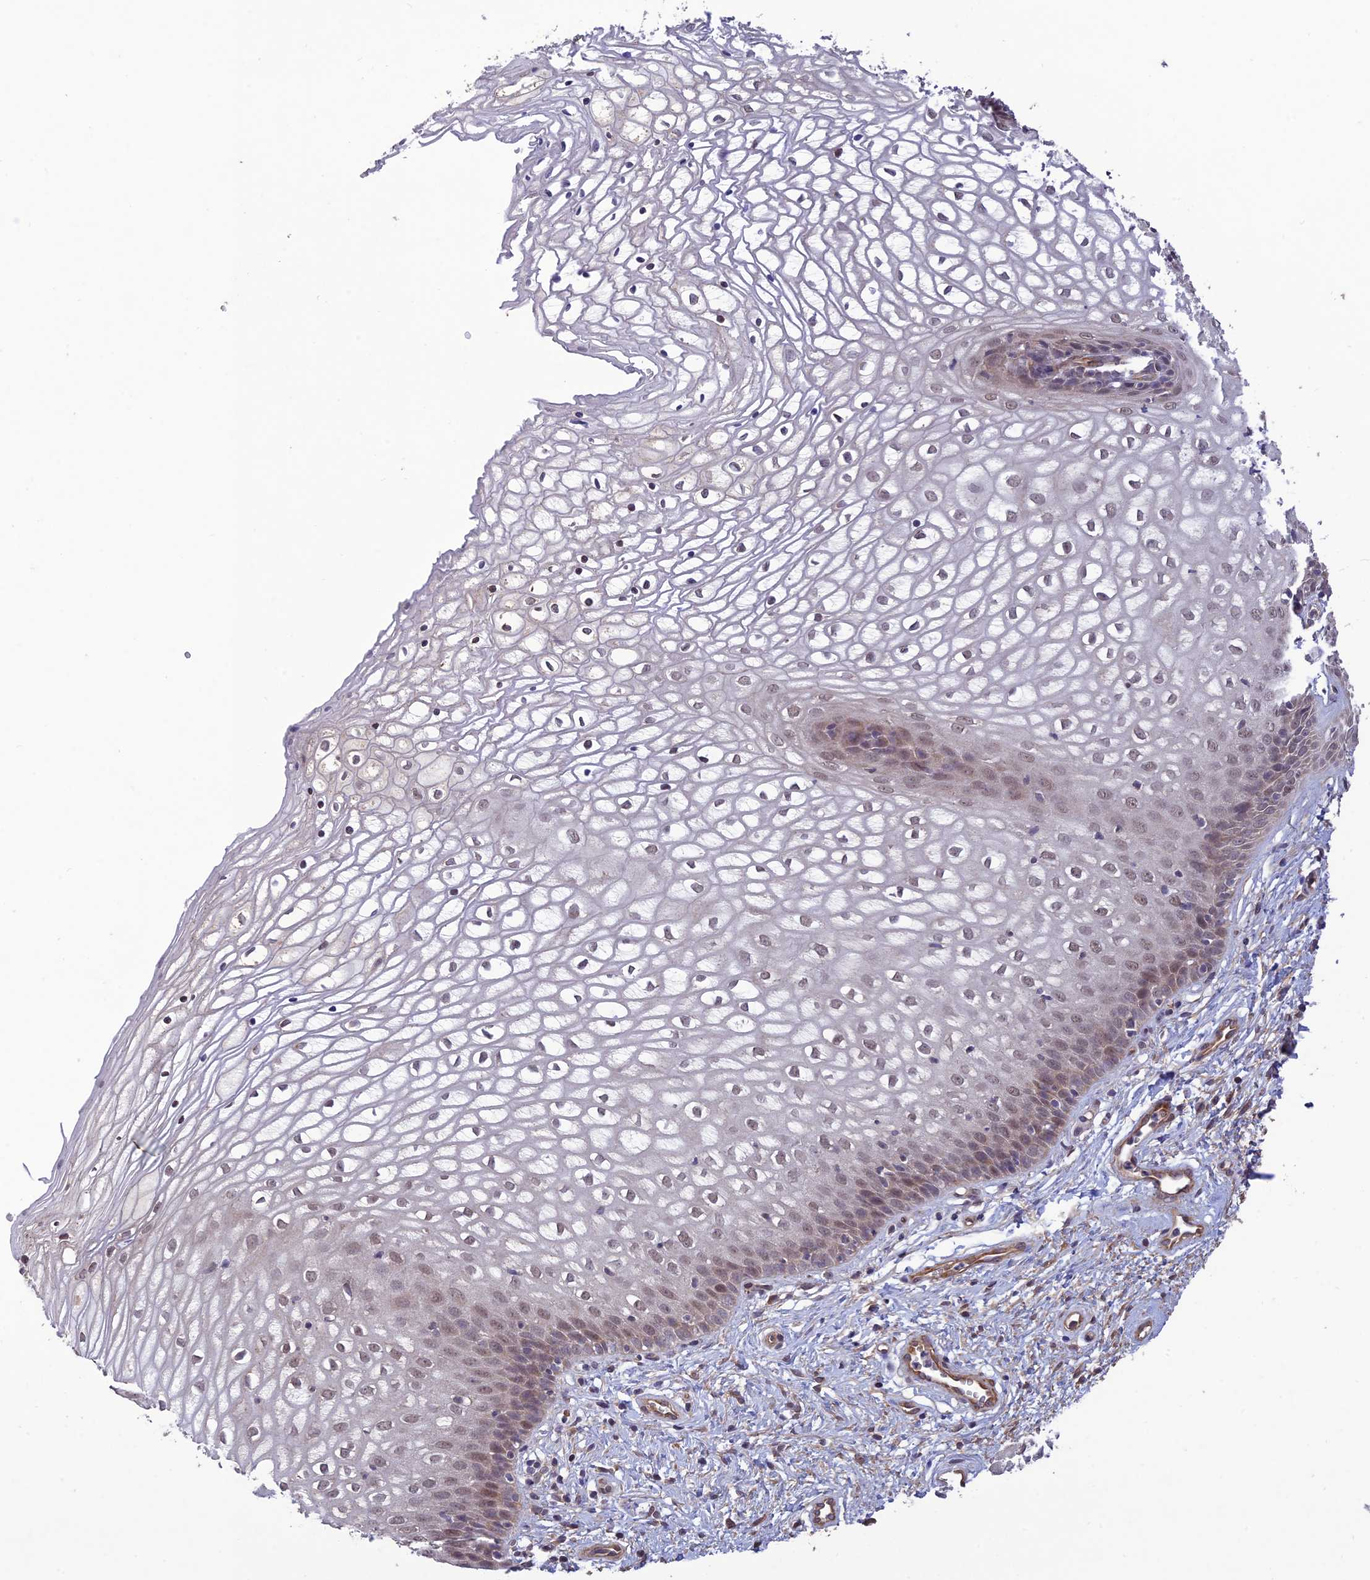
{"staining": {"intensity": "weak", "quantity": "25%-75%", "location": "nuclear"}, "tissue": "vagina", "cell_type": "Squamous epithelial cells", "image_type": "normal", "snomed": [{"axis": "morphology", "description": "Normal tissue, NOS"}, {"axis": "topography", "description": "Vagina"}], "caption": "Protein staining of unremarkable vagina displays weak nuclear staining in about 25%-75% of squamous epithelial cells.", "gene": "PAGR1", "patient": {"sex": "female", "age": 34}}